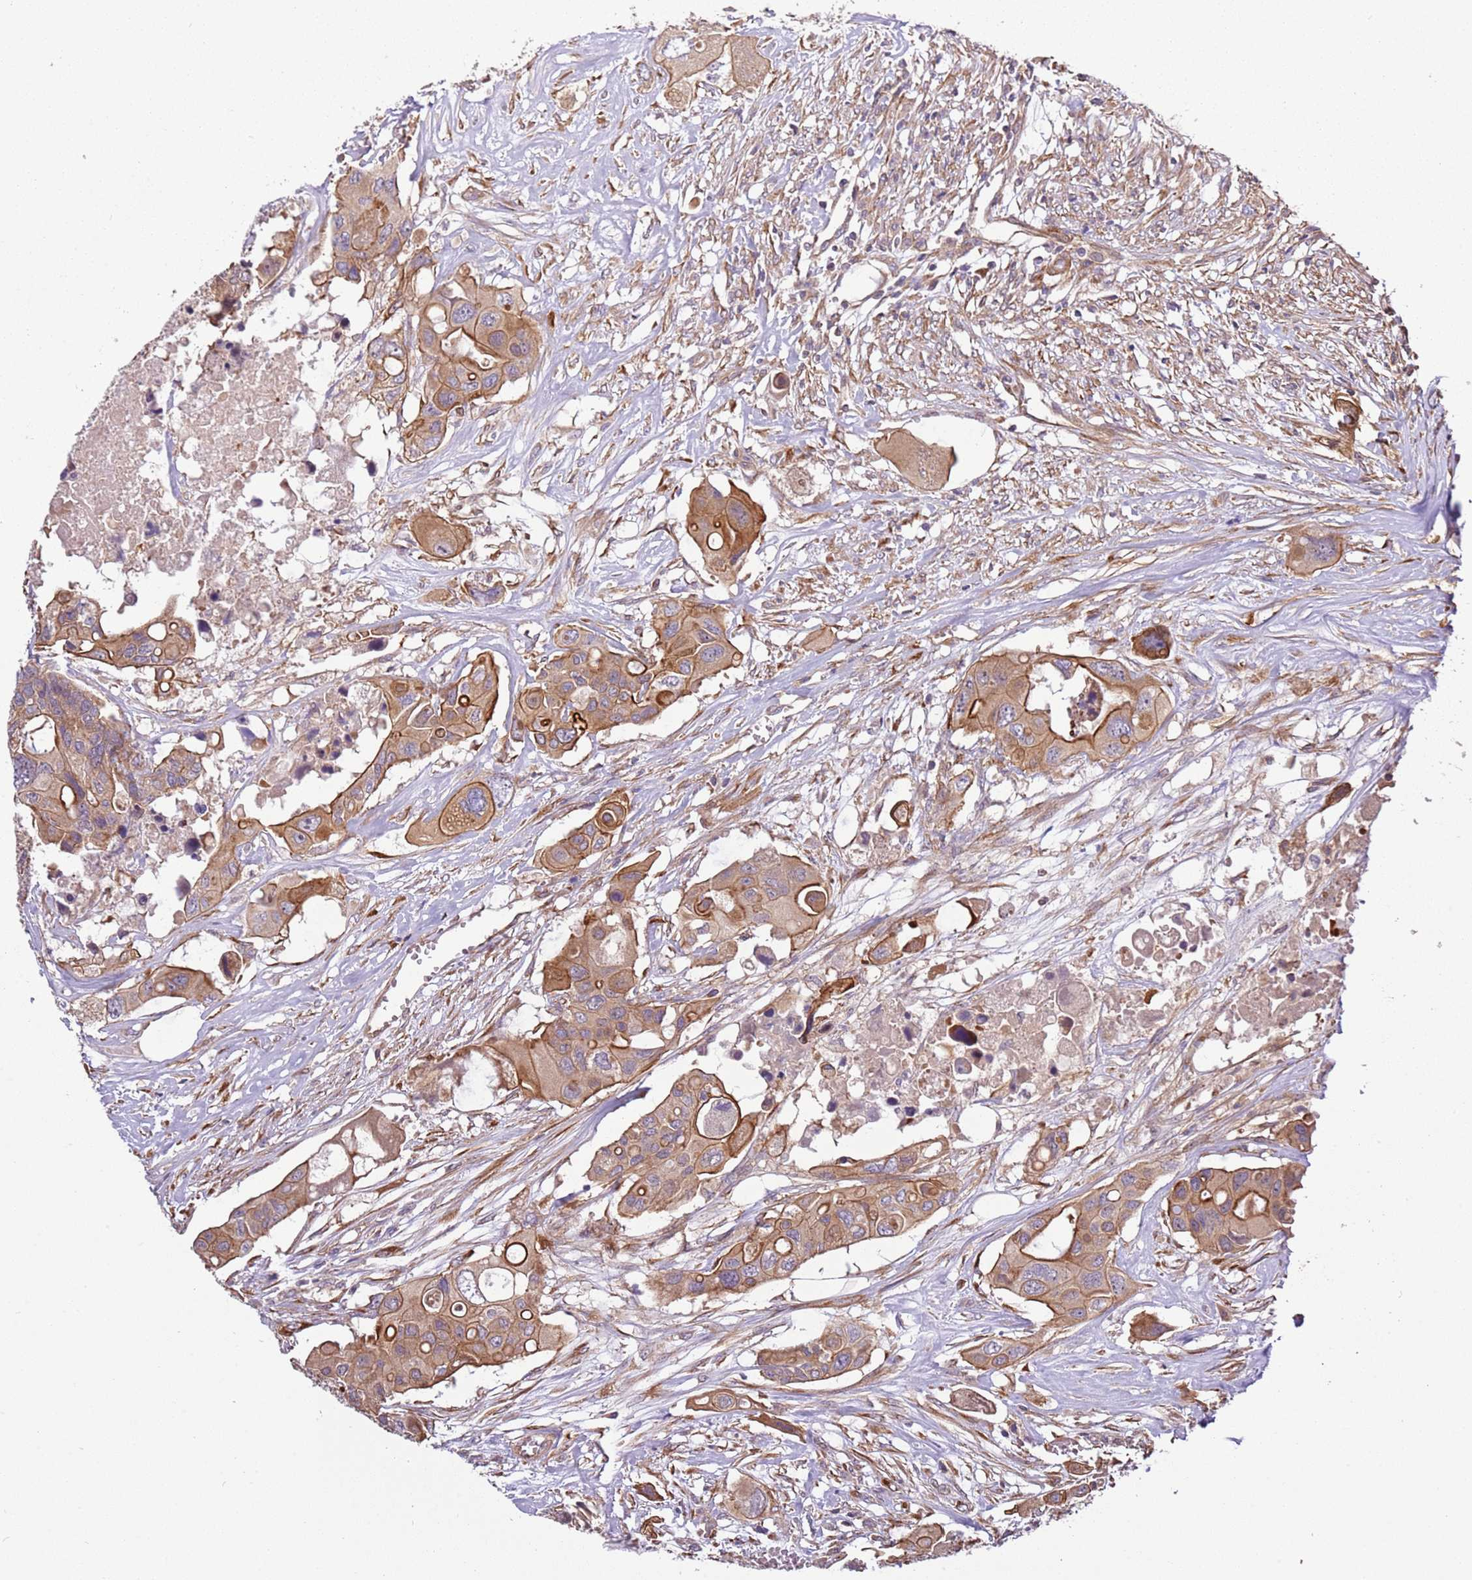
{"staining": {"intensity": "moderate", "quantity": ">75%", "location": "cytoplasmic/membranous"}, "tissue": "colorectal cancer", "cell_type": "Tumor cells", "image_type": "cancer", "snomed": [{"axis": "morphology", "description": "Adenocarcinoma, NOS"}, {"axis": "topography", "description": "Colon"}], "caption": "Approximately >75% of tumor cells in colorectal adenocarcinoma display moderate cytoplasmic/membranous protein staining as visualized by brown immunohistochemical staining.", "gene": "GNL1", "patient": {"sex": "male", "age": 77}}